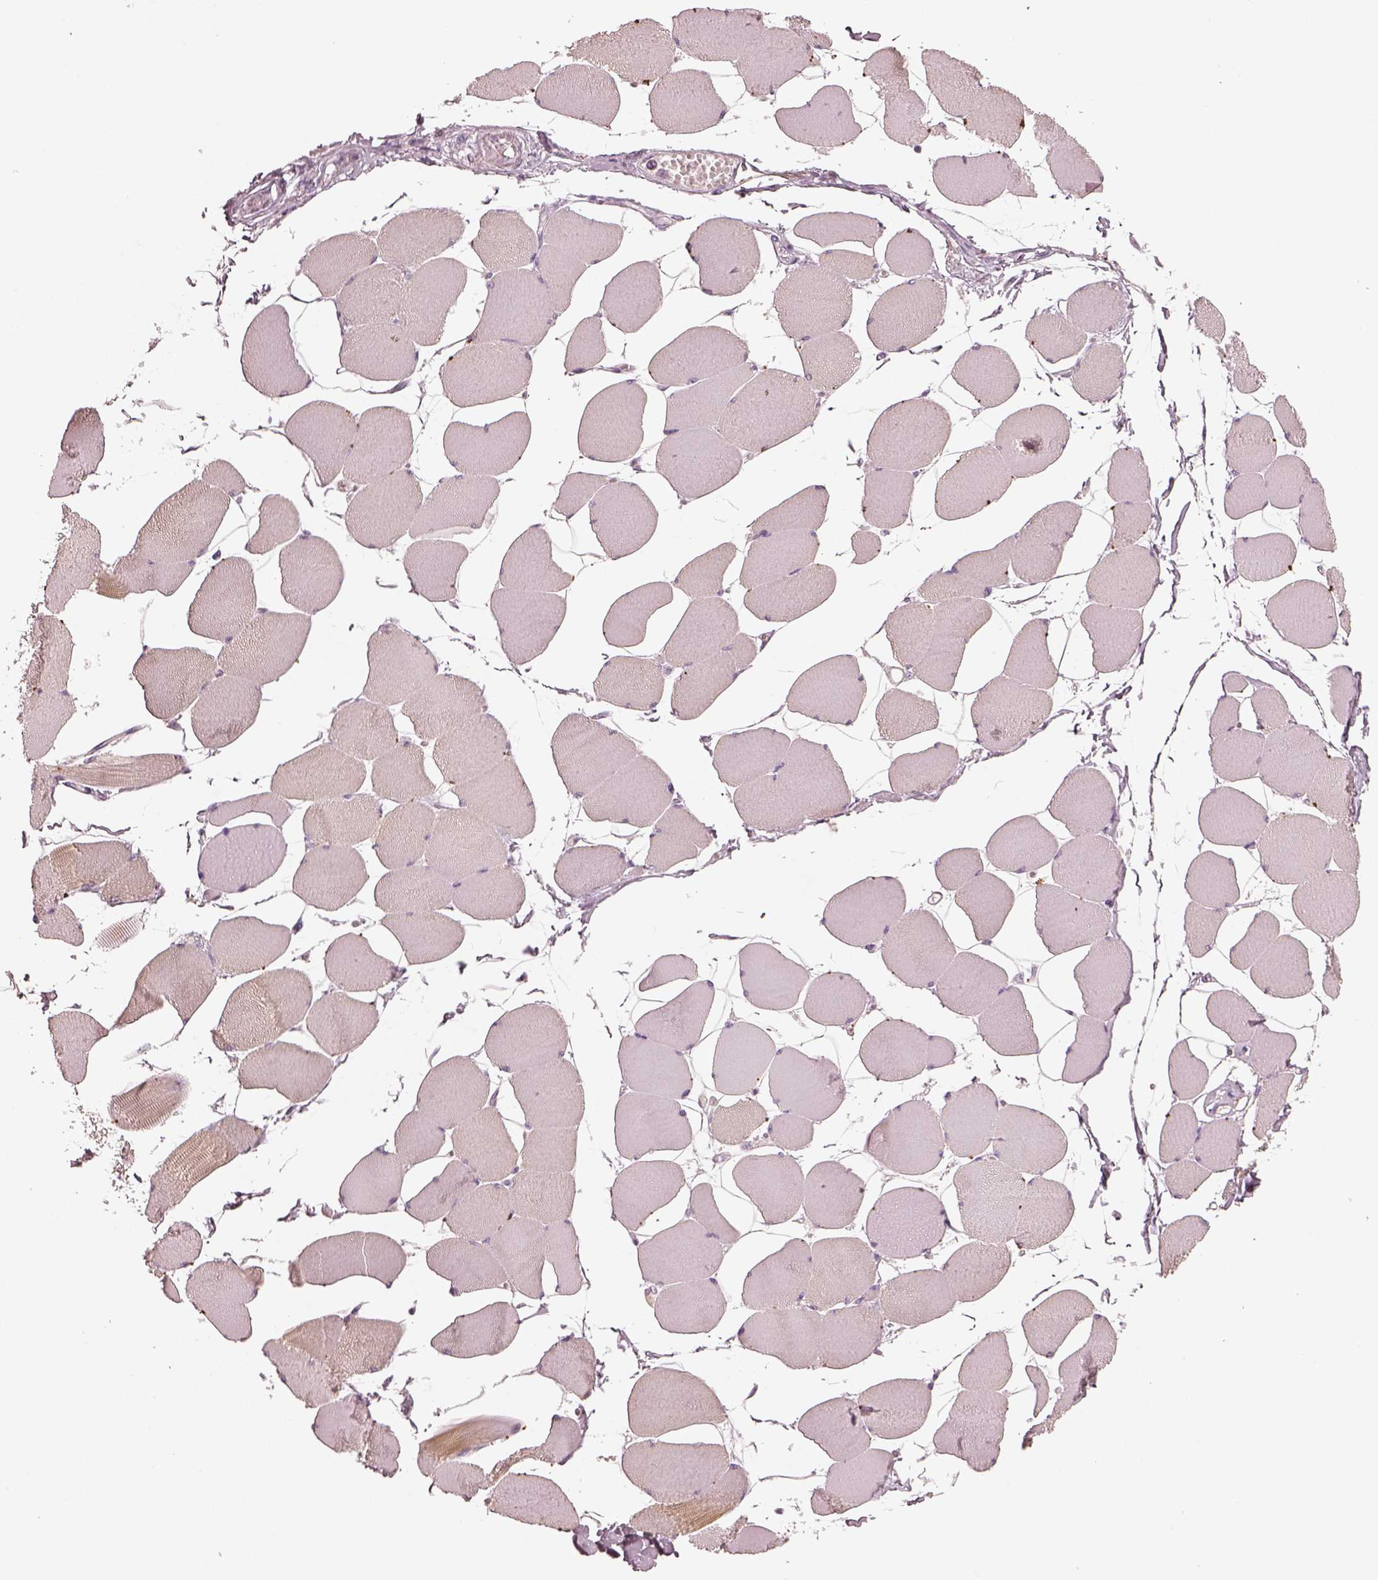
{"staining": {"intensity": "negative", "quantity": "none", "location": "none"}, "tissue": "skeletal muscle", "cell_type": "Myocytes", "image_type": "normal", "snomed": [{"axis": "morphology", "description": "Normal tissue, NOS"}, {"axis": "topography", "description": "Skeletal muscle"}], "caption": "Immunohistochemical staining of normal skeletal muscle exhibits no significant expression in myocytes. Brightfield microscopy of IHC stained with DAB (brown) and hematoxylin (blue), captured at high magnification.", "gene": "EGR4", "patient": {"sex": "female", "age": 75}}